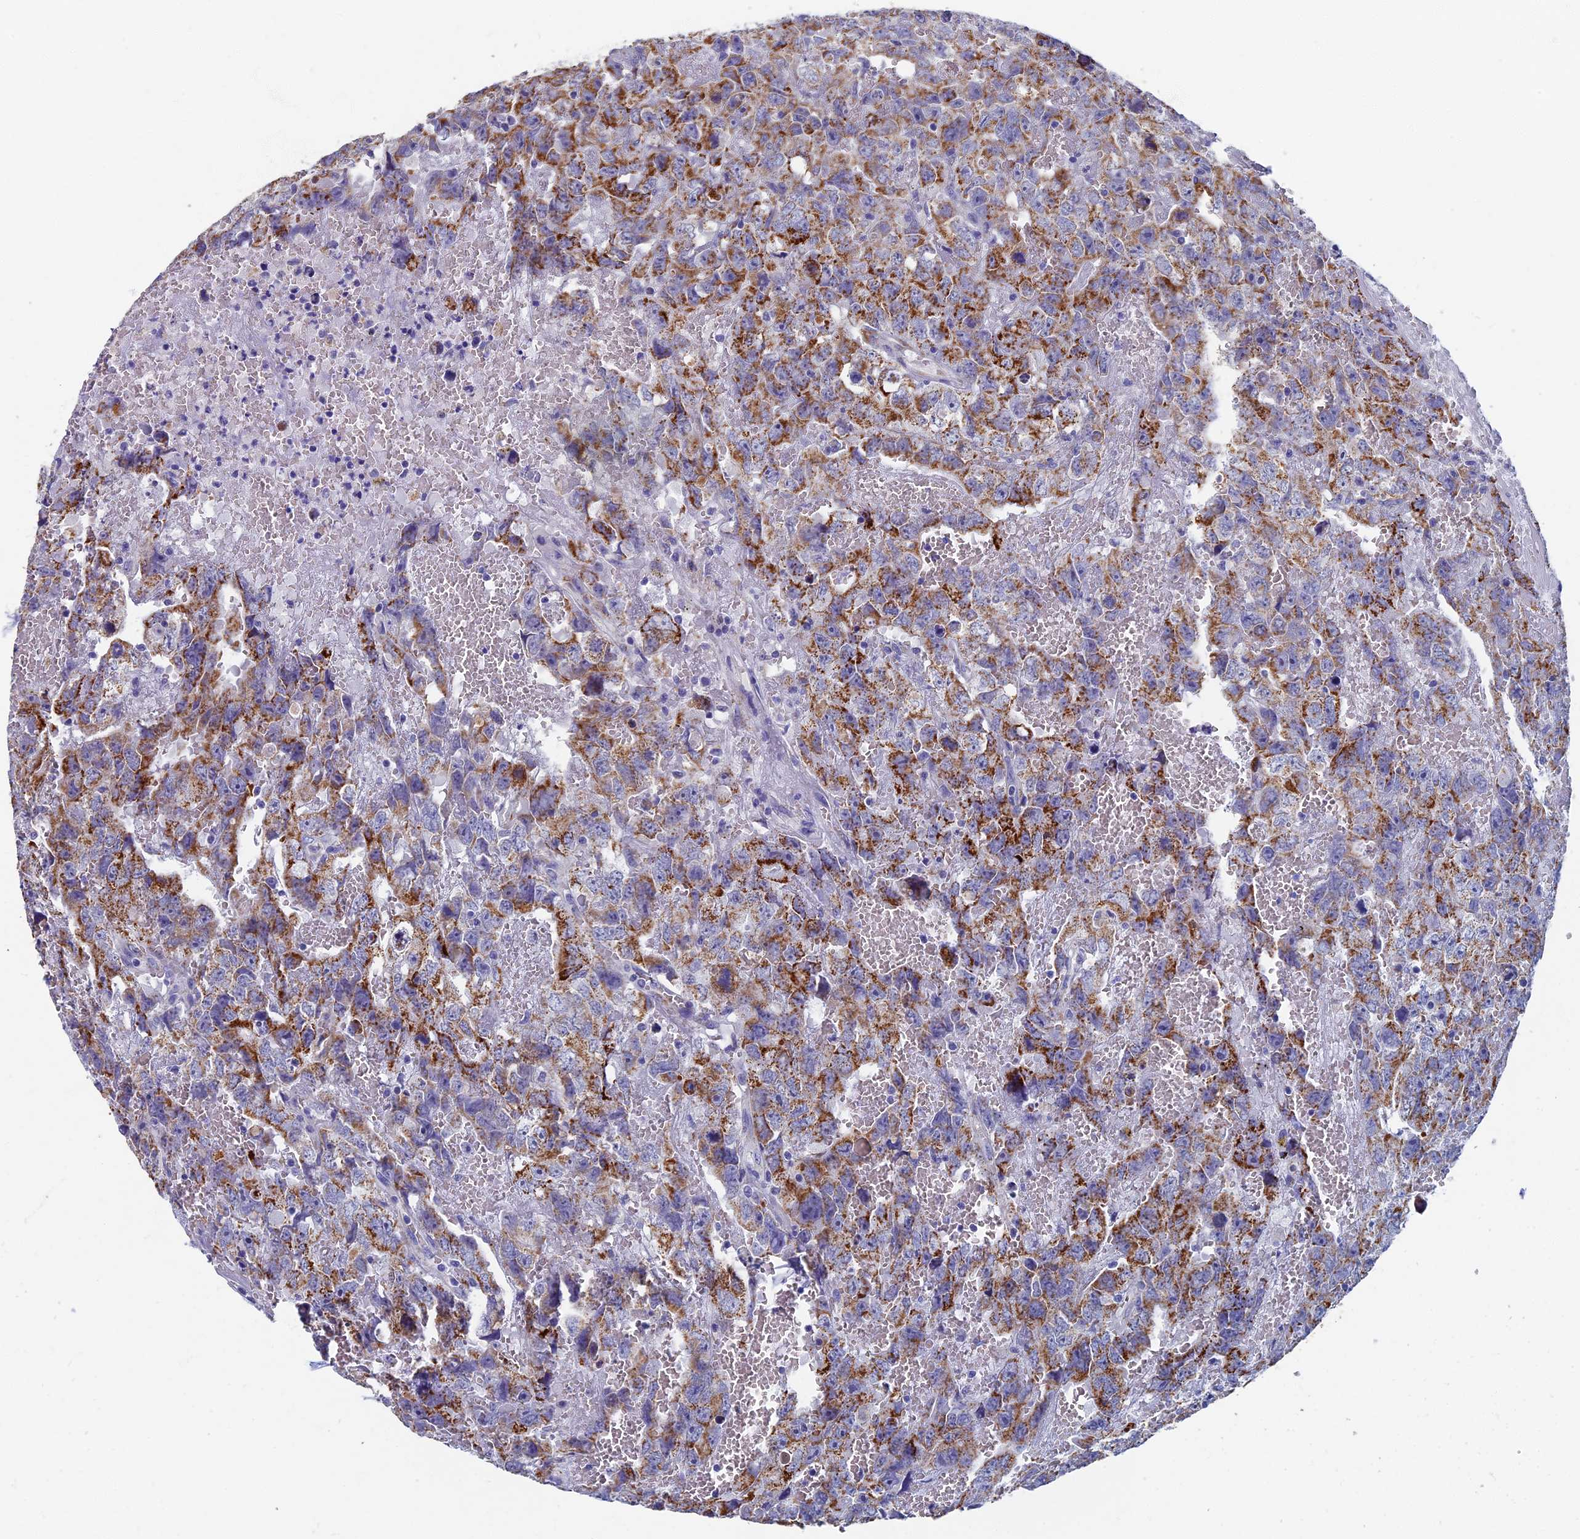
{"staining": {"intensity": "moderate", "quantity": "25%-75%", "location": "cytoplasmic/membranous"}, "tissue": "testis cancer", "cell_type": "Tumor cells", "image_type": "cancer", "snomed": [{"axis": "morphology", "description": "Carcinoma, Embryonal, NOS"}, {"axis": "topography", "description": "Testis"}], "caption": "Immunohistochemistry histopathology image of embryonal carcinoma (testis) stained for a protein (brown), which displays medium levels of moderate cytoplasmic/membranous expression in approximately 25%-75% of tumor cells.", "gene": "OAT", "patient": {"sex": "male", "age": 45}}